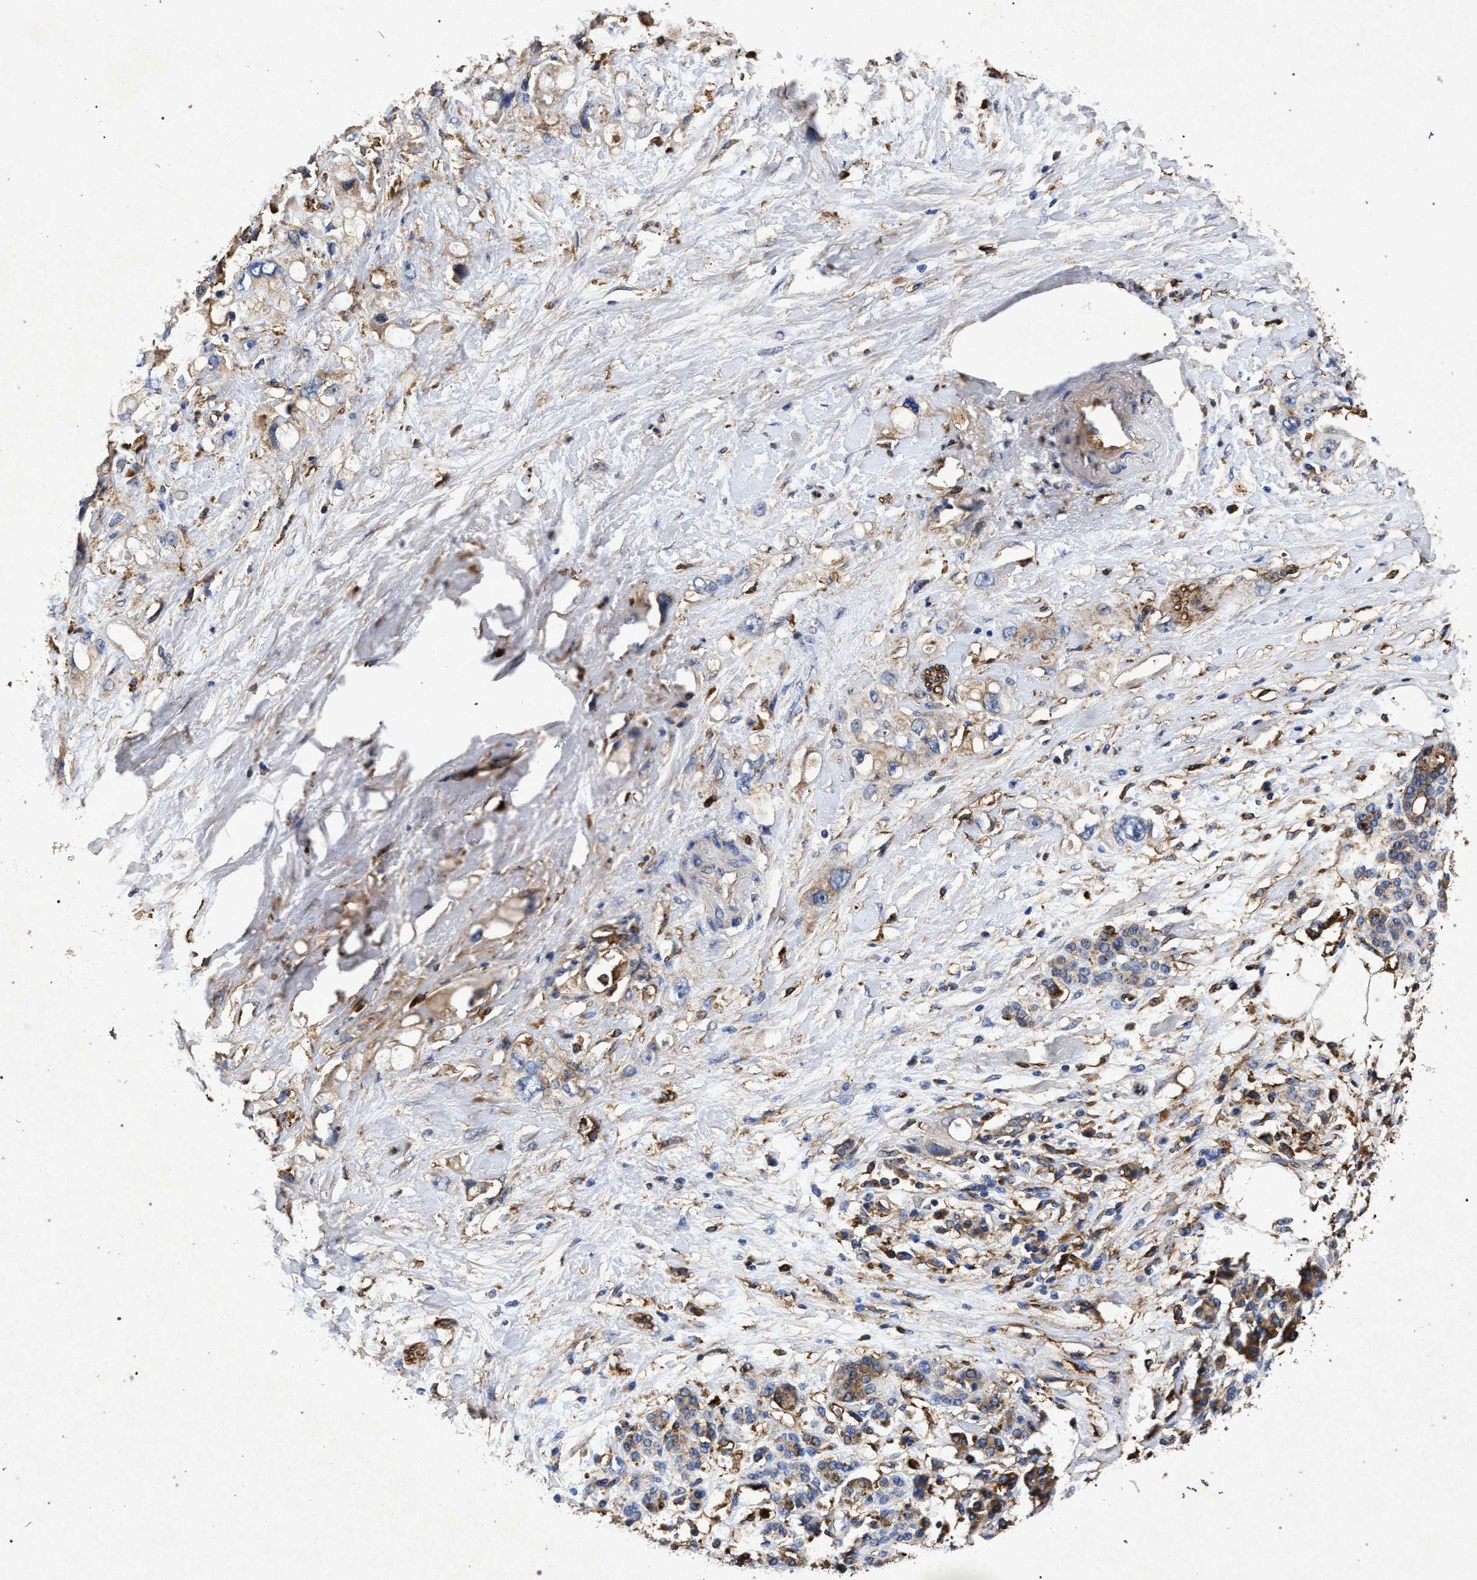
{"staining": {"intensity": "moderate", "quantity": "25%-75%", "location": "cytoplasmic/membranous"}, "tissue": "pancreatic cancer", "cell_type": "Tumor cells", "image_type": "cancer", "snomed": [{"axis": "morphology", "description": "Adenocarcinoma, NOS"}, {"axis": "topography", "description": "Pancreas"}], "caption": "Pancreatic cancer (adenocarcinoma) stained for a protein demonstrates moderate cytoplasmic/membranous positivity in tumor cells.", "gene": "MARCKS", "patient": {"sex": "female", "age": 56}}